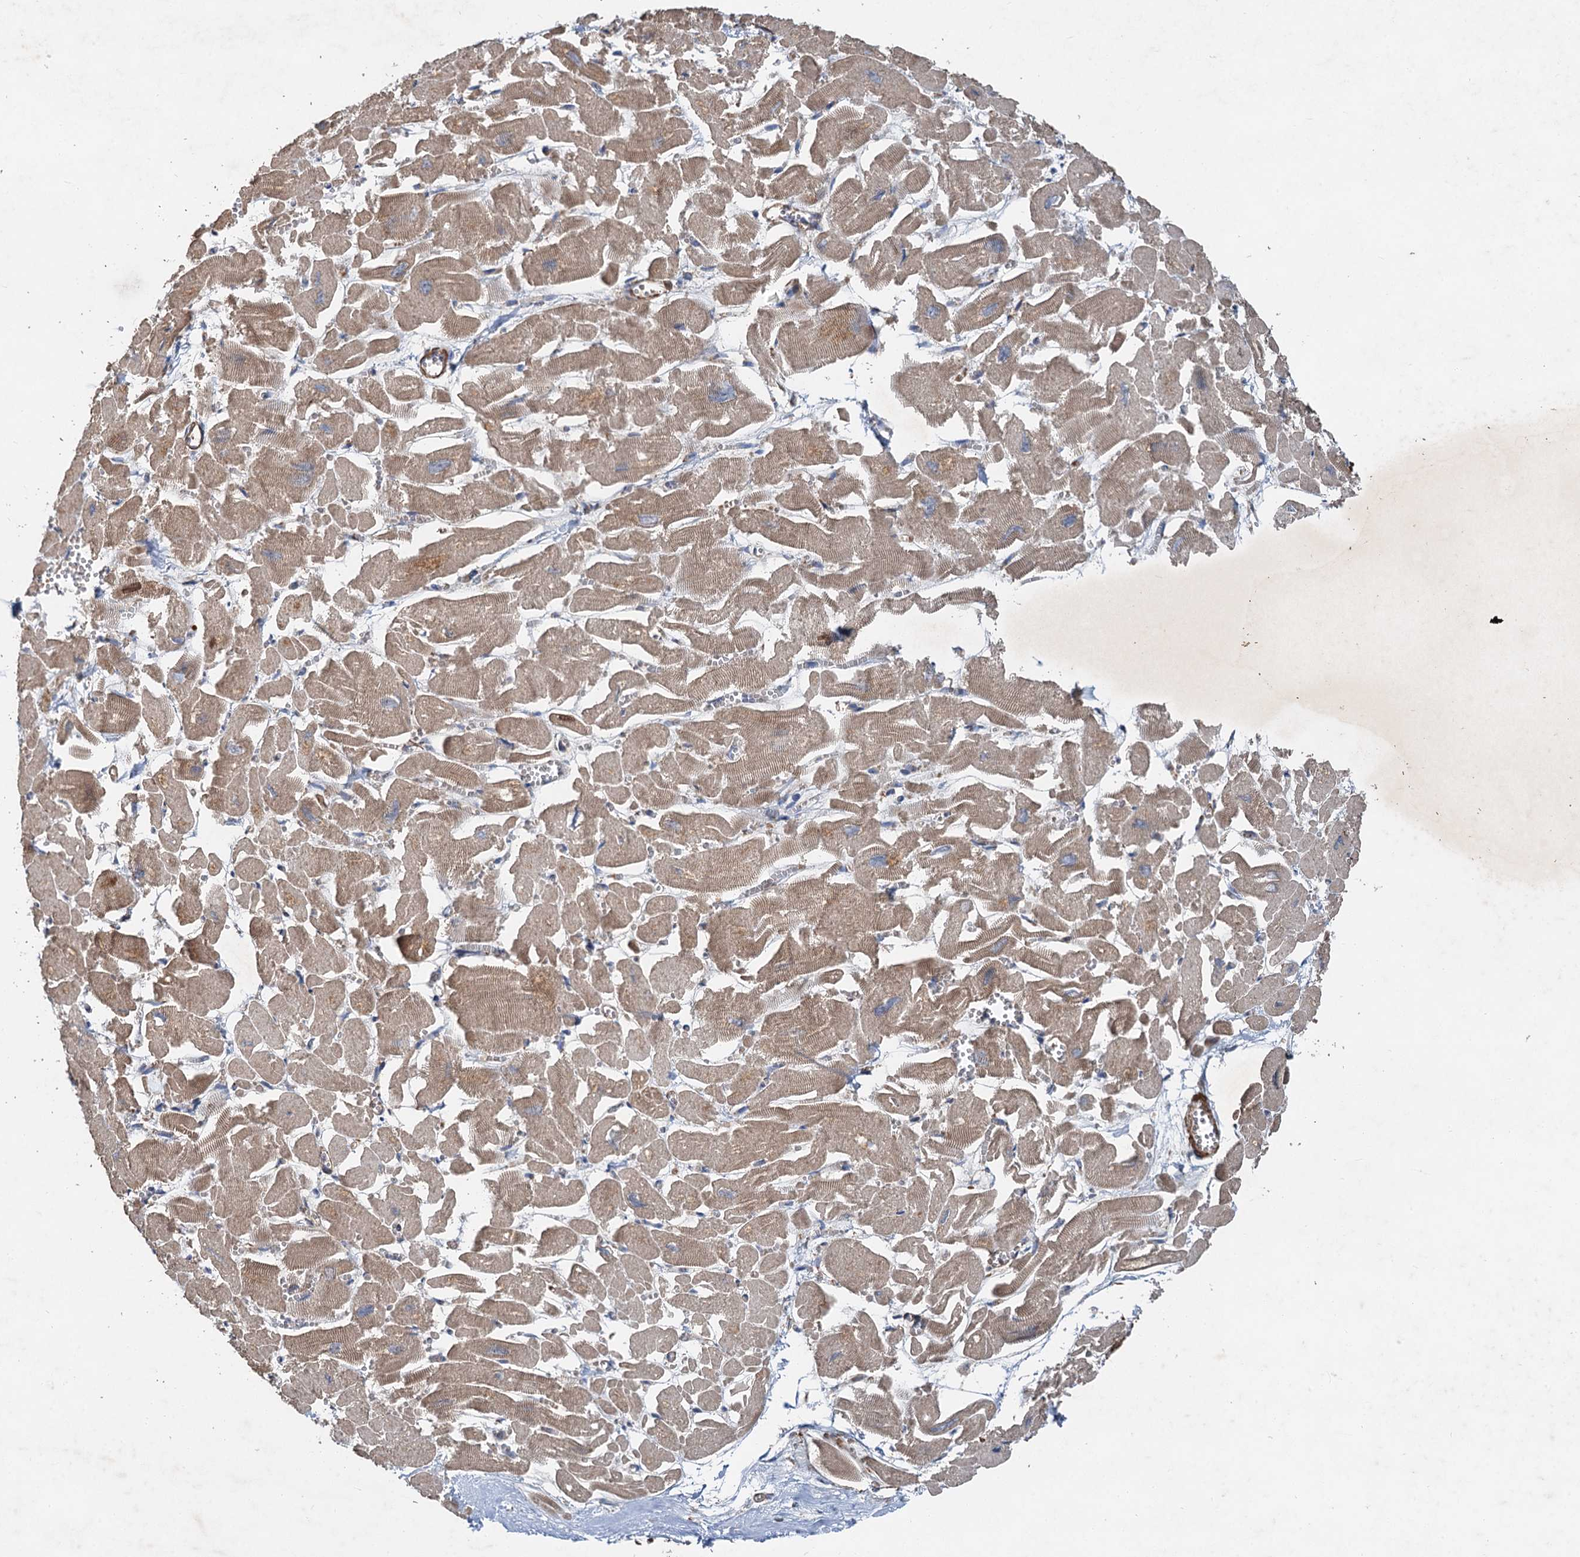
{"staining": {"intensity": "moderate", "quantity": ">75%", "location": "cytoplasmic/membranous"}, "tissue": "heart muscle", "cell_type": "Cardiomyocytes", "image_type": "normal", "snomed": [{"axis": "morphology", "description": "Normal tissue, NOS"}, {"axis": "topography", "description": "Heart"}], "caption": "Immunohistochemistry (DAB (3,3'-diaminobenzidine)) staining of benign heart muscle exhibits moderate cytoplasmic/membranous protein expression in approximately >75% of cardiomyocytes.", "gene": "ANKRD26", "patient": {"sex": "male", "age": 54}}